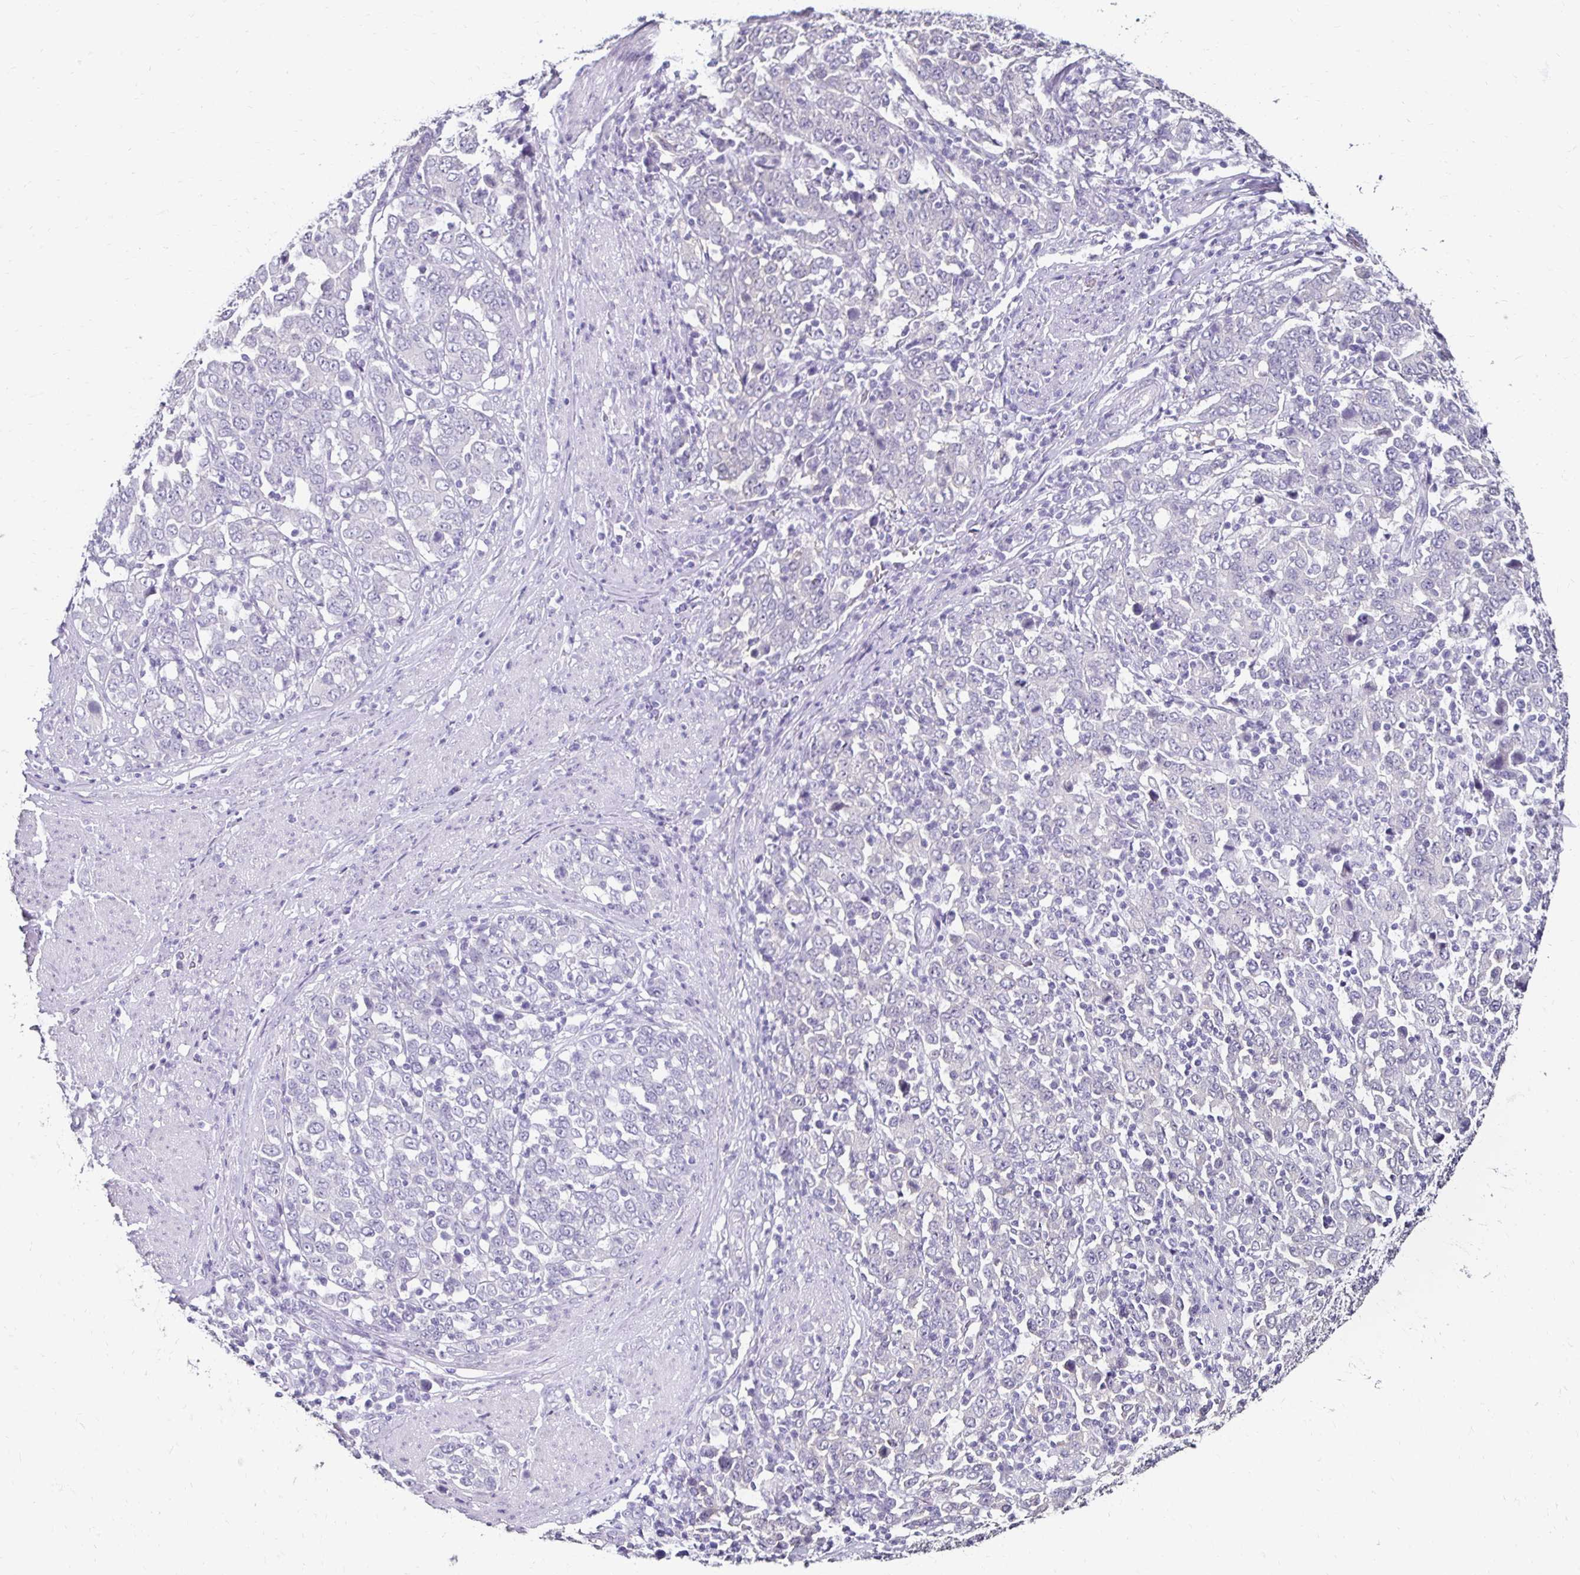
{"staining": {"intensity": "negative", "quantity": "none", "location": "none"}, "tissue": "stomach cancer", "cell_type": "Tumor cells", "image_type": "cancer", "snomed": [{"axis": "morphology", "description": "Adenocarcinoma, NOS"}, {"axis": "topography", "description": "Stomach, upper"}], "caption": "Protein analysis of adenocarcinoma (stomach) shows no significant staining in tumor cells. Nuclei are stained in blue.", "gene": "TOMM34", "patient": {"sex": "male", "age": 69}}